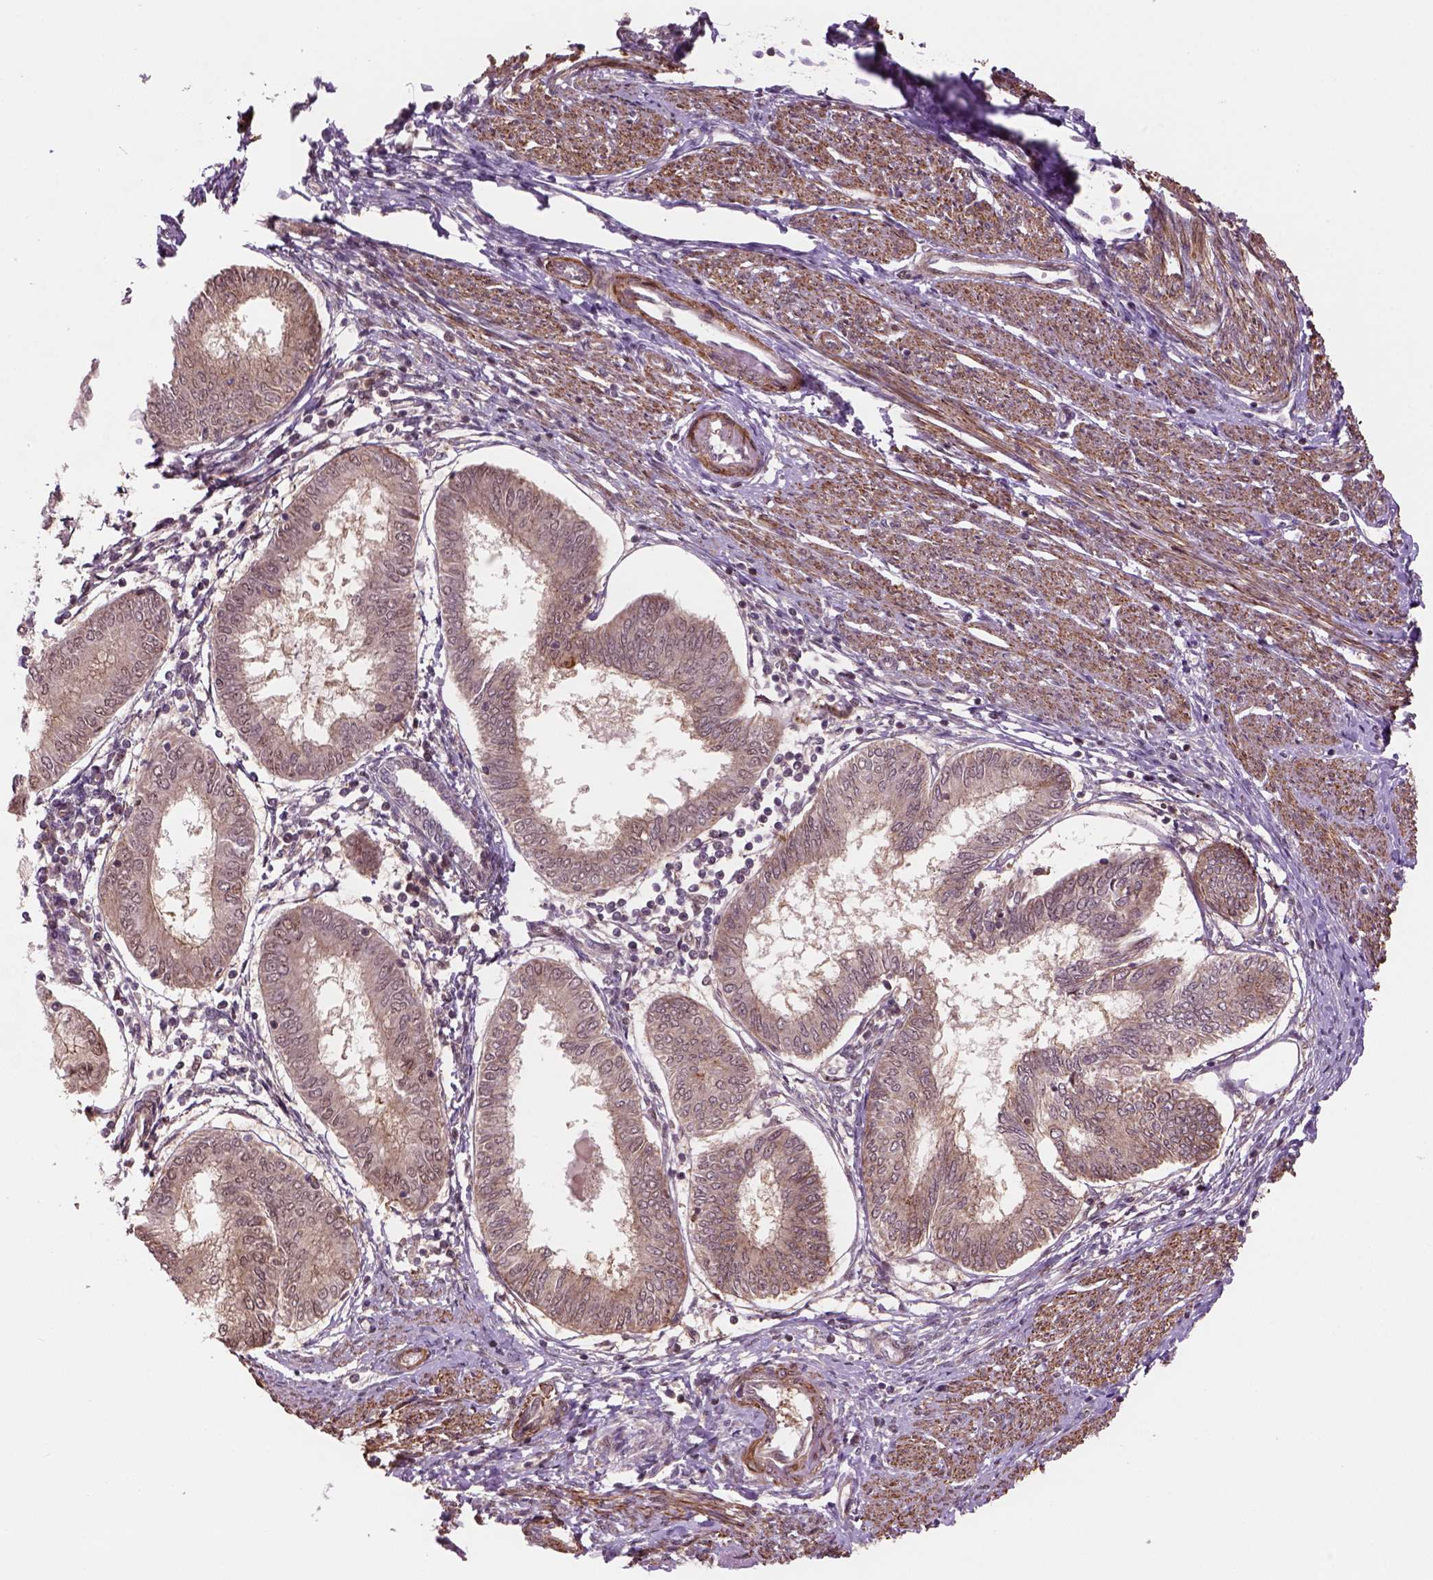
{"staining": {"intensity": "weak", "quantity": ">75%", "location": "cytoplasmic/membranous,nuclear"}, "tissue": "endometrial cancer", "cell_type": "Tumor cells", "image_type": "cancer", "snomed": [{"axis": "morphology", "description": "Adenocarcinoma, NOS"}, {"axis": "topography", "description": "Endometrium"}], "caption": "About >75% of tumor cells in human adenocarcinoma (endometrial) display weak cytoplasmic/membranous and nuclear protein positivity as visualized by brown immunohistochemical staining.", "gene": "PSMD11", "patient": {"sex": "female", "age": 68}}